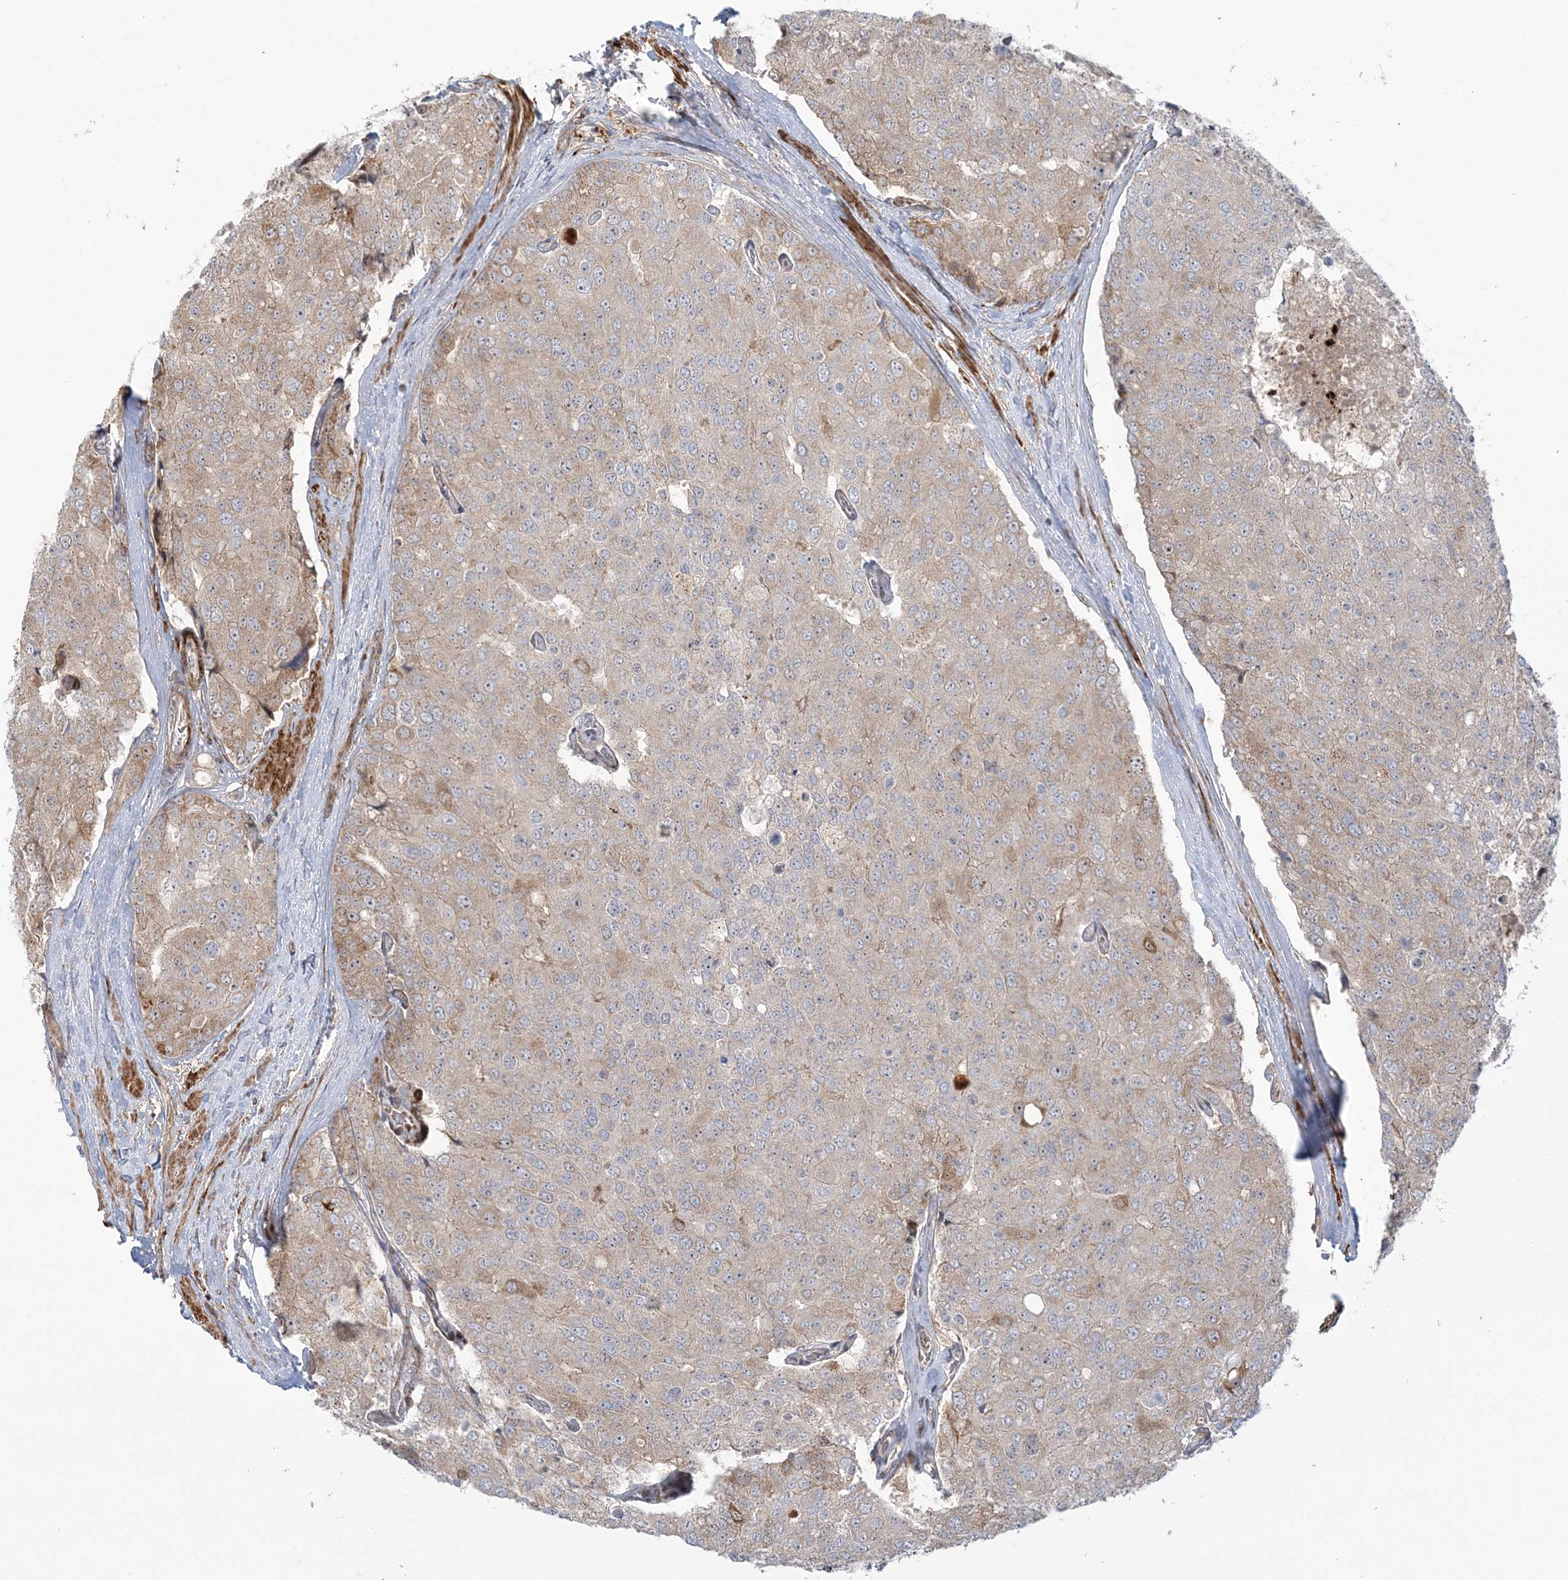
{"staining": {"intensity": "weak", "quantity": "25%-75%", "location": "cytoplasmic/membranous"}, "tissue": "prostate cancer", "cell_type": "Tumor cells", "image_type": "cancer", "snomed": [{"axis": "morphology", "description": "Adenocarcinoma, High grade"}, {"axis": "topography", "description": "Prostate"}], "caption": "Immunohistochemistry (IHC) histopathology image of neoplastic tissue: human prostate adenocarcinoma (high-grade) stained using immunohistochemistry exhibits low levels of weak protein expression localized specifically in the cytoplasmic/membranous of tumor cells, appearing as a cytoplasmic/membranous brown color.", "gene": "NUDT9", "patient": {"sex": "male", "age": 50}}